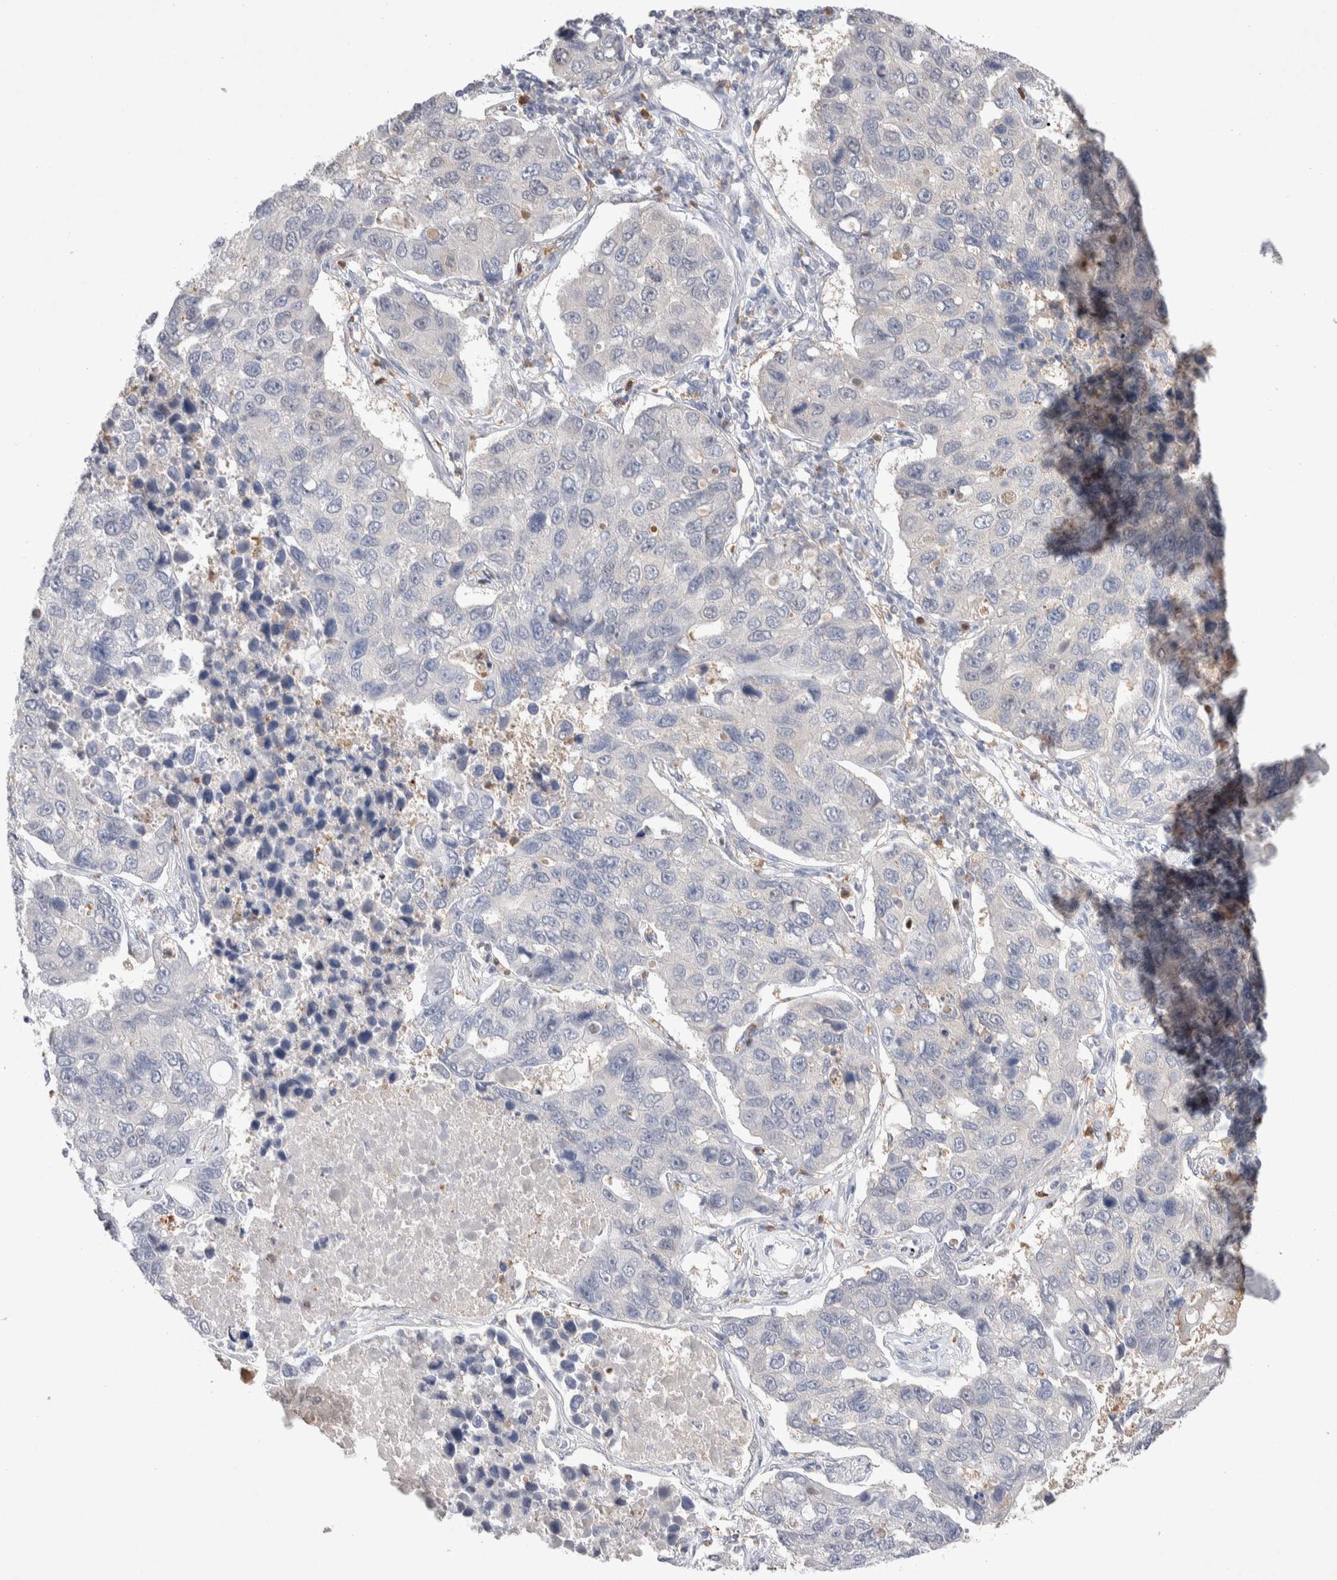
{"staining": {"intensity": "negative", "quantity": "none", "location": "none"}, "tissue": "lung cancer", "cell_type": "Tumor cells", "image_type": "cancer", "snomed": [{"axis": "morphology", "description": "Adenocarcinoma, NOS"}, {"axis": "topography", "description": "Lung"}], "caption": "Tumor cells are negative for protein expression in human adenocarcinoma (lung).", "gene": "FFAR2", "patient": {"sex": "male", "age": 64}}